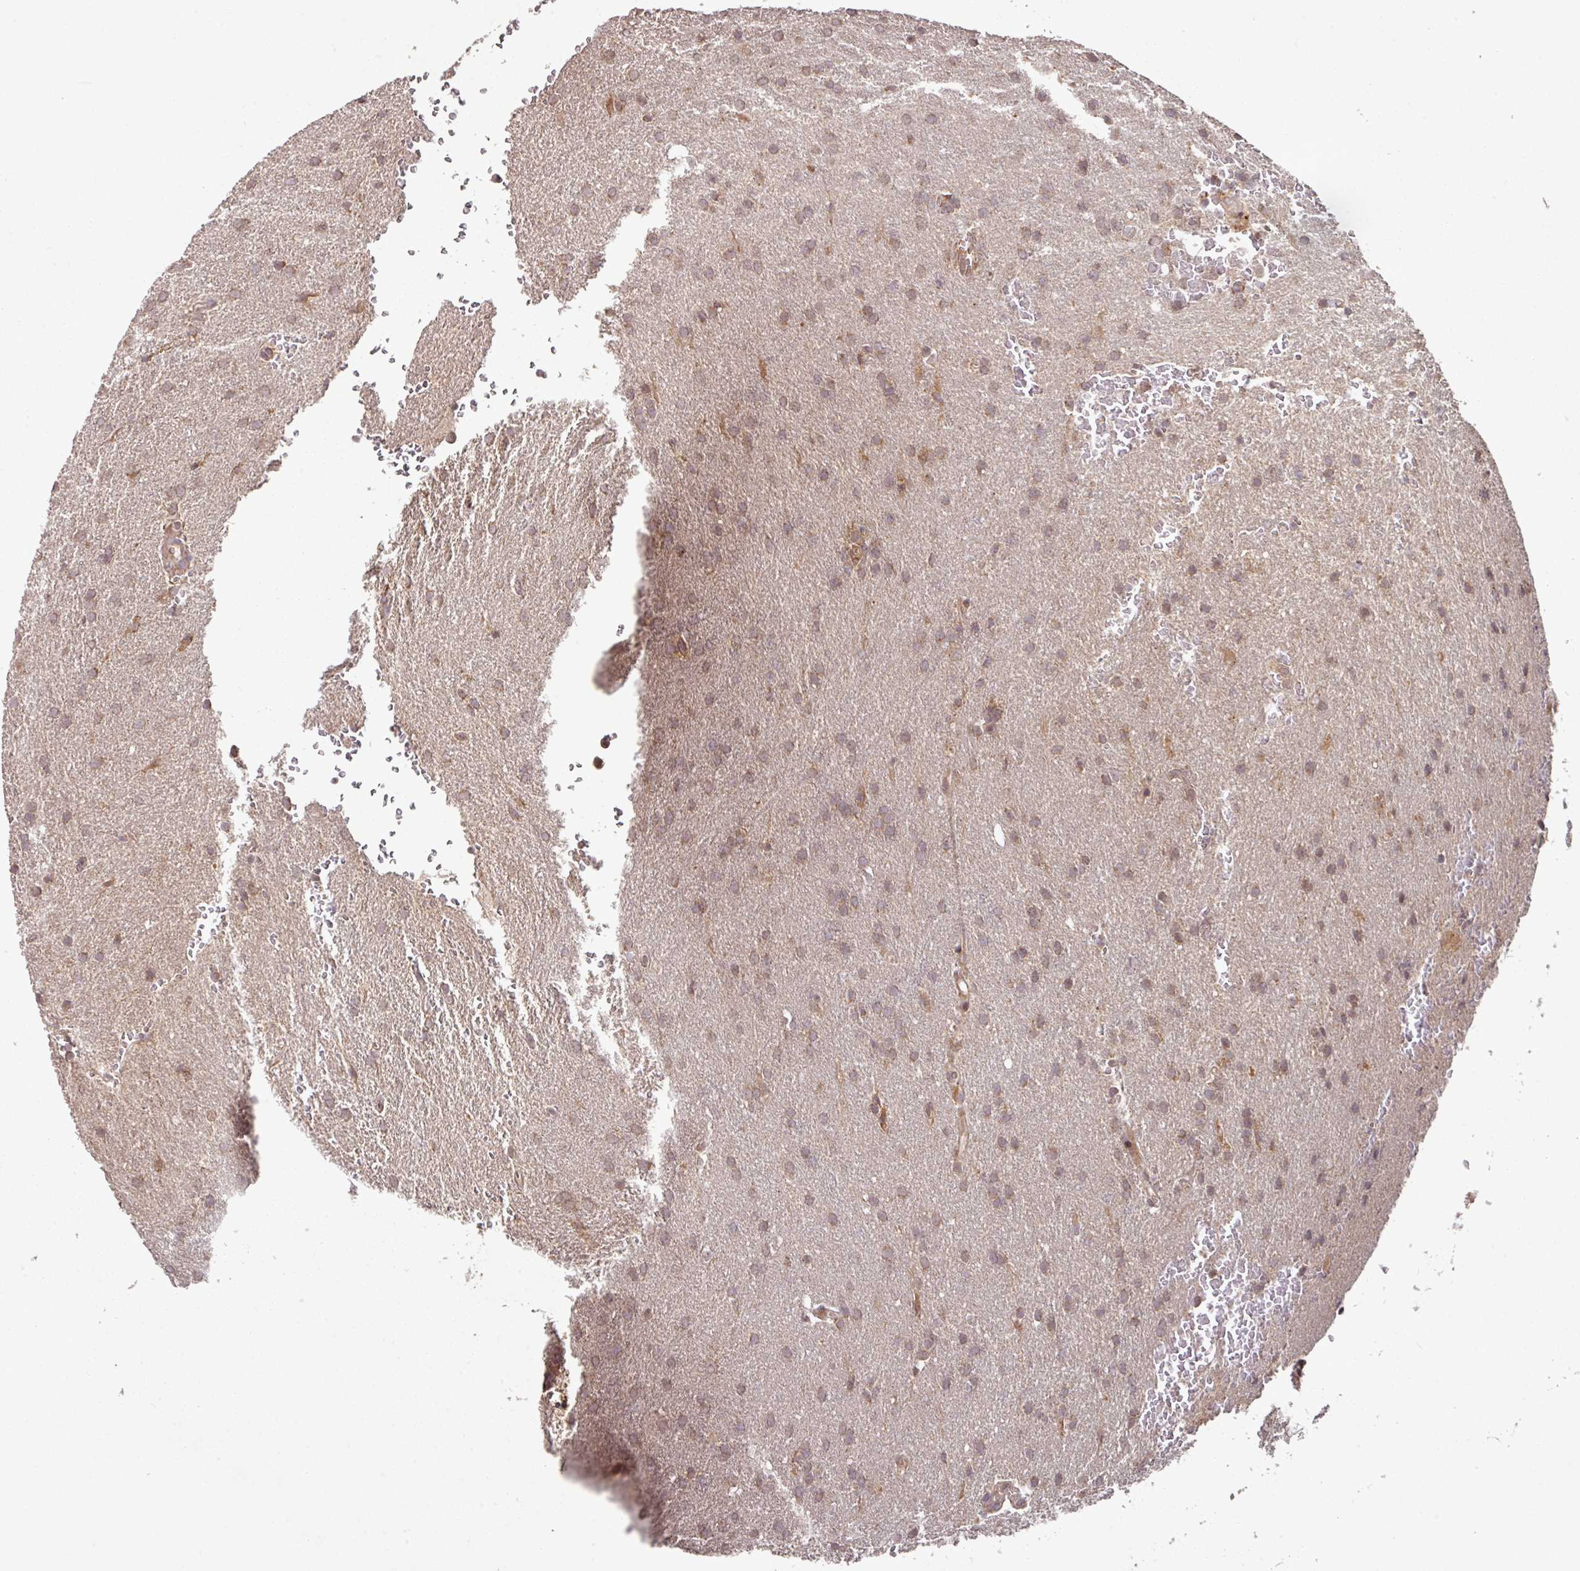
{"staining": {"intensity": "moderate", "quantity": ">75%", "location": "cytoplasmic/membranous"}, "tissue": "glioma", "cell_type": "Tumor cells", "image_type": "cancer", "snomed": [{"axis": "morphology", "description": "Glioma, malignant, Low grade"}, {"axis": "topography", "description": "Brain"}], "caption": "Immunohistochemistry (IHC) histopathology image of glioma stained for a protein (brown), which demonstrates medium levels of moderate cytoplasmic/membranous expression in approximately >75% of tumor cells.", "gene": "MRRF", "patient": {"sex": "female", "age": 33}}